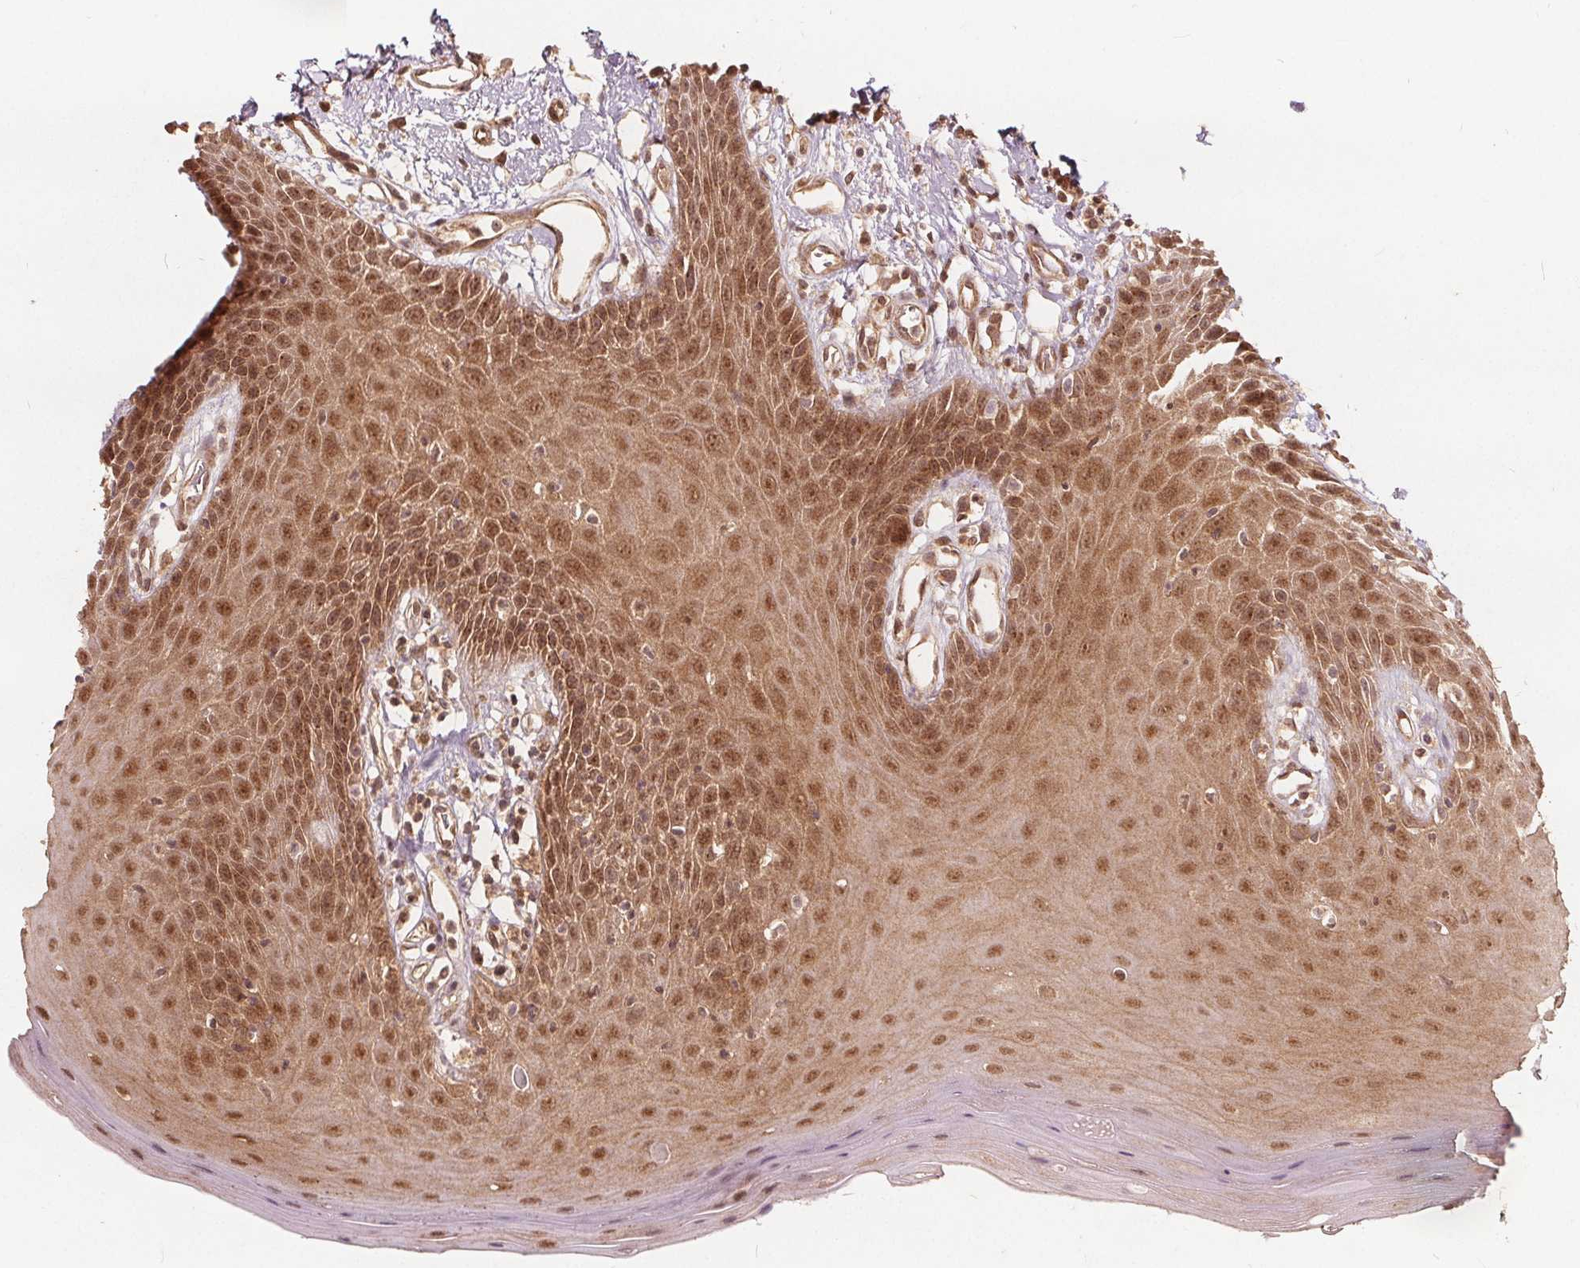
{"staining": {"intensity": "moderate", "quantity": ">75%", "location": "cytoplasmic/membranous,nuclear"}, "tissue": "oral mucosa", "cell_type": "Squamous epithelial cells", "image_type": "normal", "snomed": [{"axis": "morphology", "description": "Normal tissue, NOS"}, {"axis": "topography", "description": "Oral tissue"}, {"axis": "topography", "description": "Tounge, NOS"}], "caption": "Immunohistochemistry (IHC) staining of normal oral mucosa, which displays medium levels of moderate cytoplasmic/membranous,nuclear staining in about >75% of squamous epithelial cells indicating moderate cytoplasmic/membranous,nuclear protein positivity. The staining was performed using DAB (3,3'-diaminobenzidine) (brown) for protein detection and nuclei were counterstained in hematoxylin (blue).", "gene": "PPP1CB", "patient": {"sex": "female", "age": 59}}